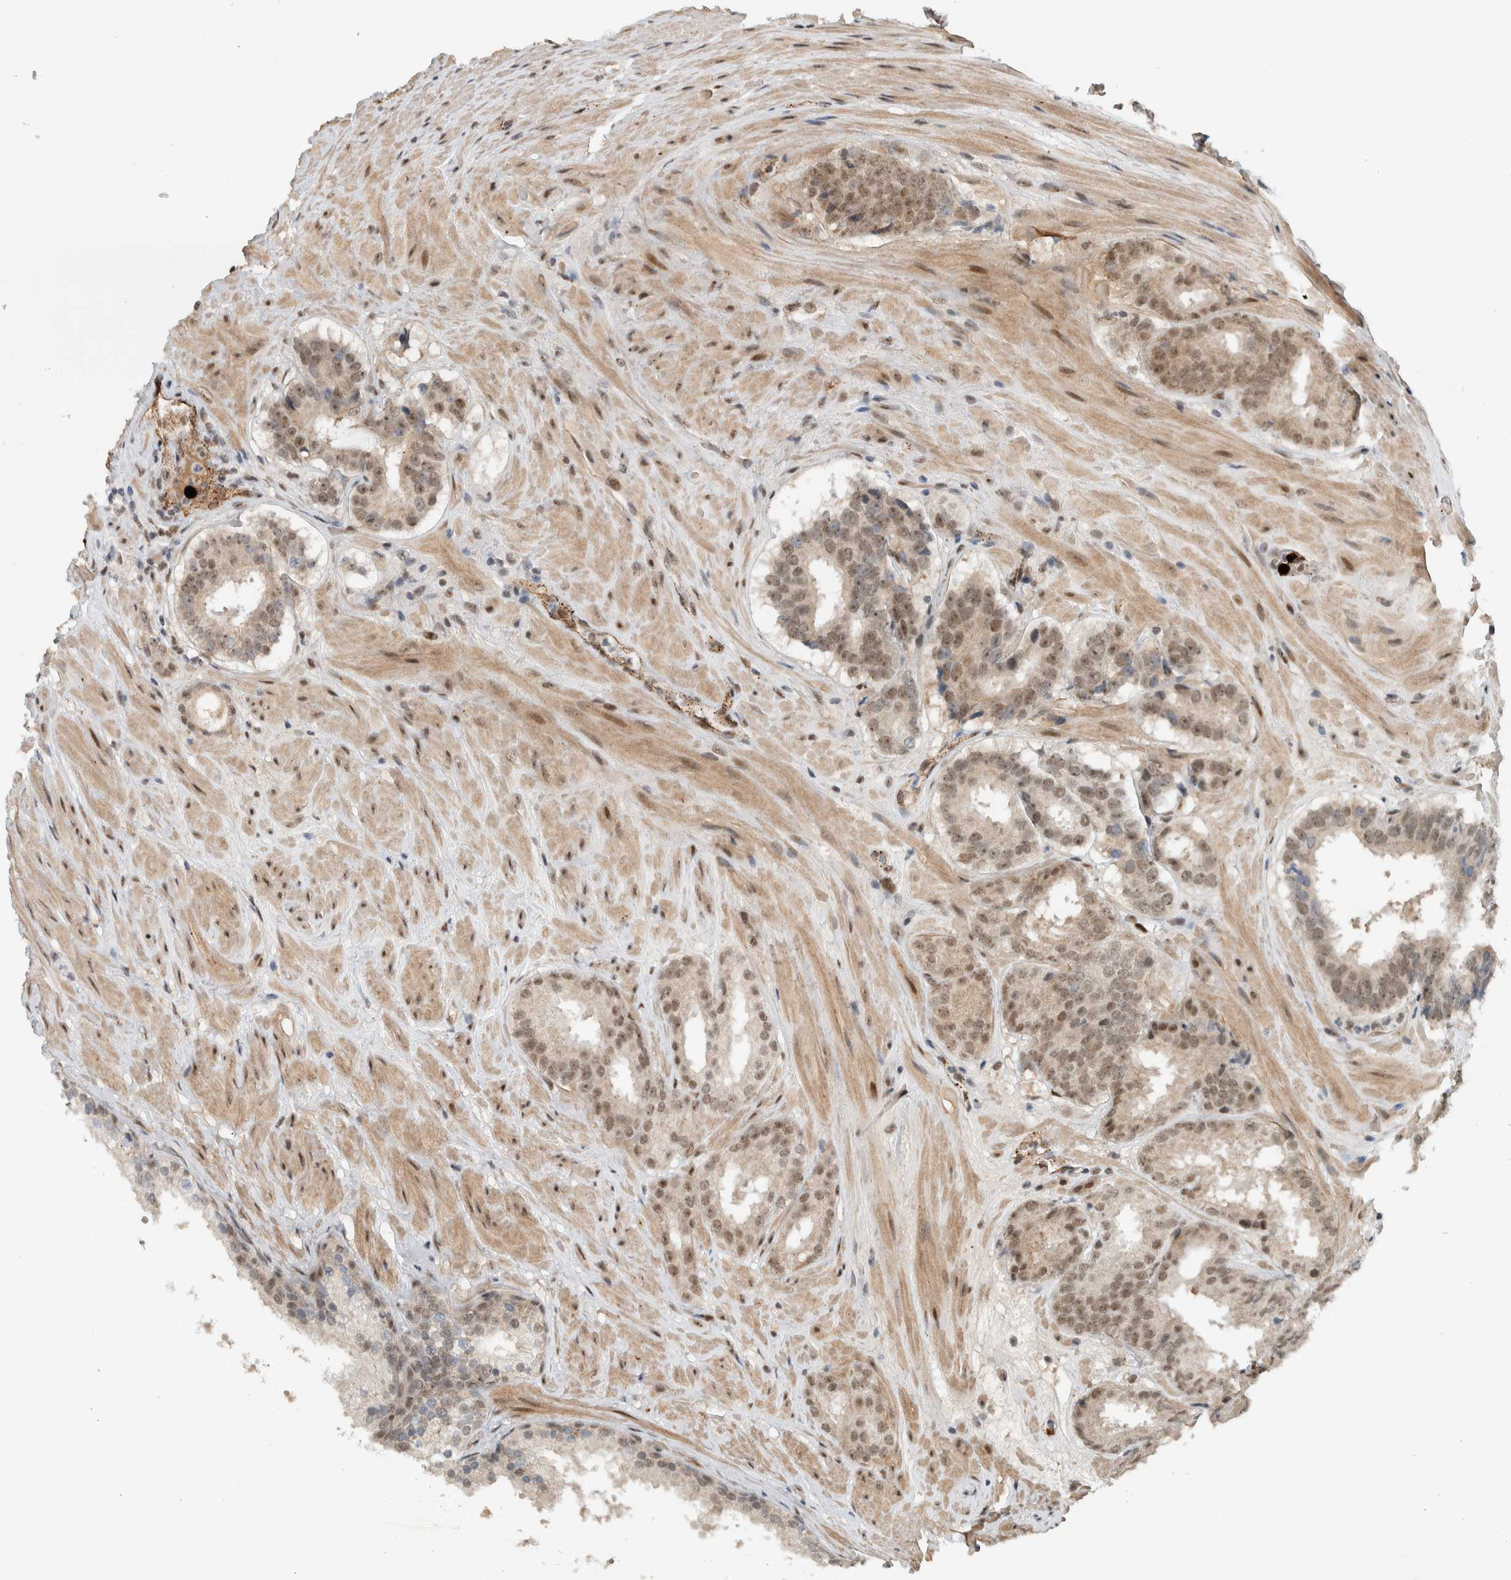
{"staining": {"intensity": "moderate", "quantity": ">75%", "location": "nuclear"}, "tissue": "prostate cancer", "cell_type": "Tumor cells", "image_type": "cancer", "snomed": [{"axis": "morphology", "description": "Adenocarcinoma, Low grade"}, {"axis": "topography", "description": "Prostate"}], "caption": "Tumor cells demonstrate medium levels of moderate nuclear expression in about >75% of cells in human prostate low-grade adenocarcinoma. (DAB (3,3'-diaminobenzidine) IHC with brightfield microscopy, high magnification).", "gene": "ZFP91", "patient": {"sex": "male", "age": 69}}